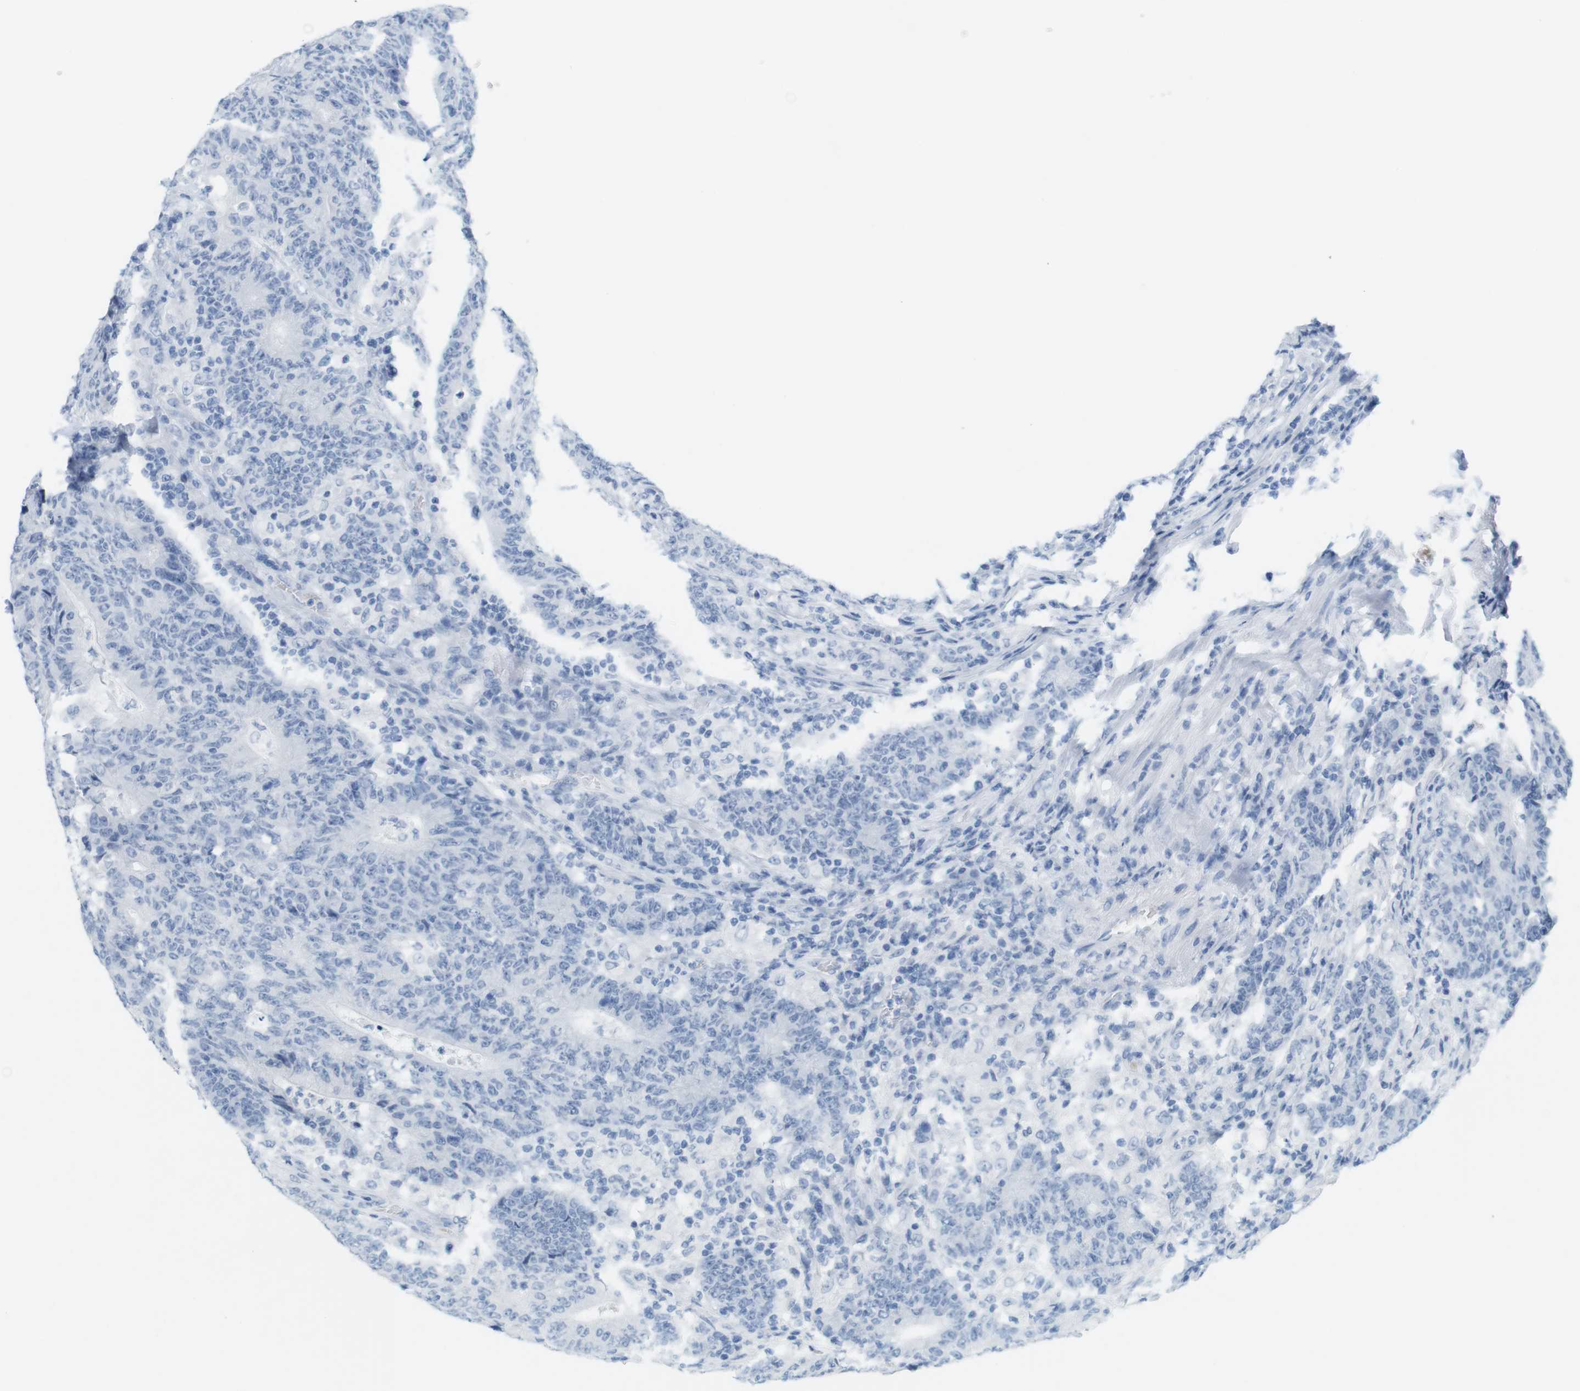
{"staining": {"intensity": "negative", "quantity": "none", "location": "none"}, "tissue": "colorectal cancer", "cell_type": "Tumor cells", "image_type": "cancer", "snomed": [{"axis": "morphology", "description": "Normal tissue, NOS"}, {"axis": "morphology", "description": "Adenocarcinoma, NOS"}, {"axis": "topography", "description": "Colon"}], "caption": "Immunohistochemistry of colorectal adenocarcinoma displays no expression in tumor cells.", "gene": "TNNT2", "patient": {"sex": "female", "age": 75}}